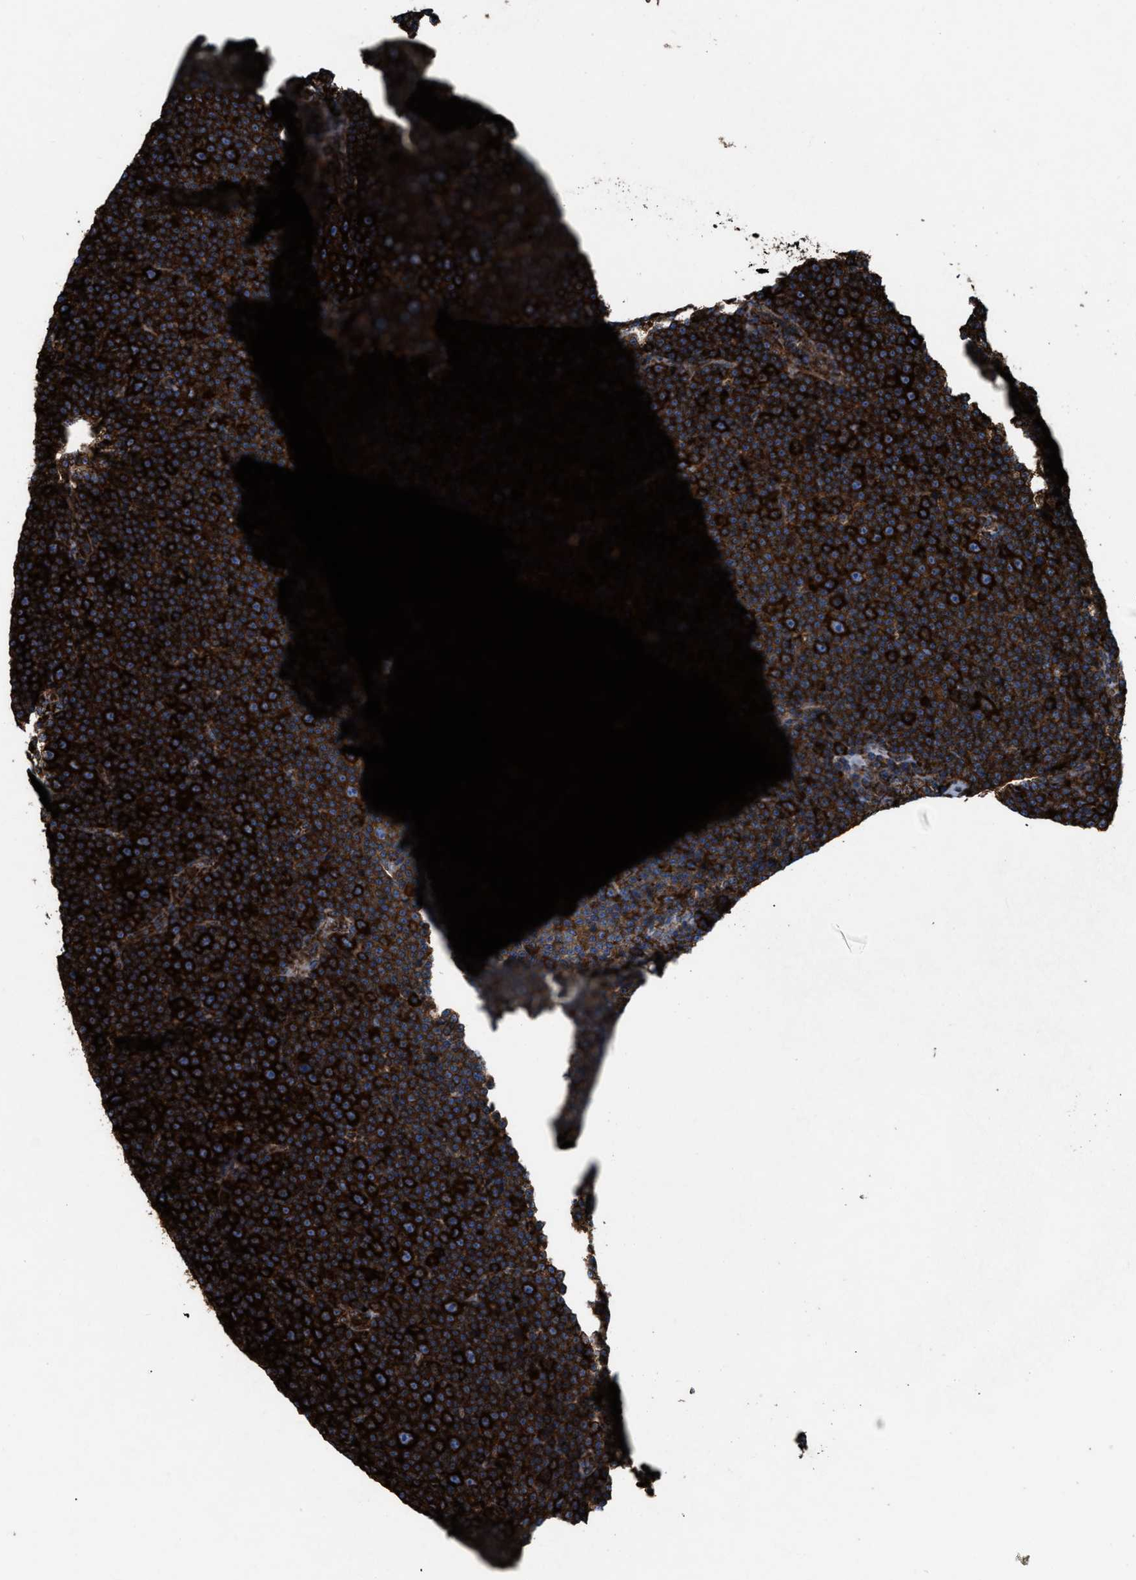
{"staining": {"intensity": "strong", "quantity": ">75%", "location": "cytoplasmic/membranous"}, "tissue": "lymphoma", "cell_type": "Tumor cells", "image_type": "cancer", "snomed": [{"axis": "morphology", "description": "Malignant lymphoma, non-Hodgkin's type, Low grade"}, {"axis": "topography", "description": "Lymph node"}], "caption": "Immunohistochemistry histopathology image of neoplastic tissue: malignant lymphoma, non-Hodgkin's type (low-grade) stained using IHC shows high levels of strong protein expression localized specifically in the cytoplasmic/membranous of tumor cells, appearing as a cytoplasmic/membranous brown color.", "gene": "CAPRIN1", "patient": {"sex": "female", "age": 67}}